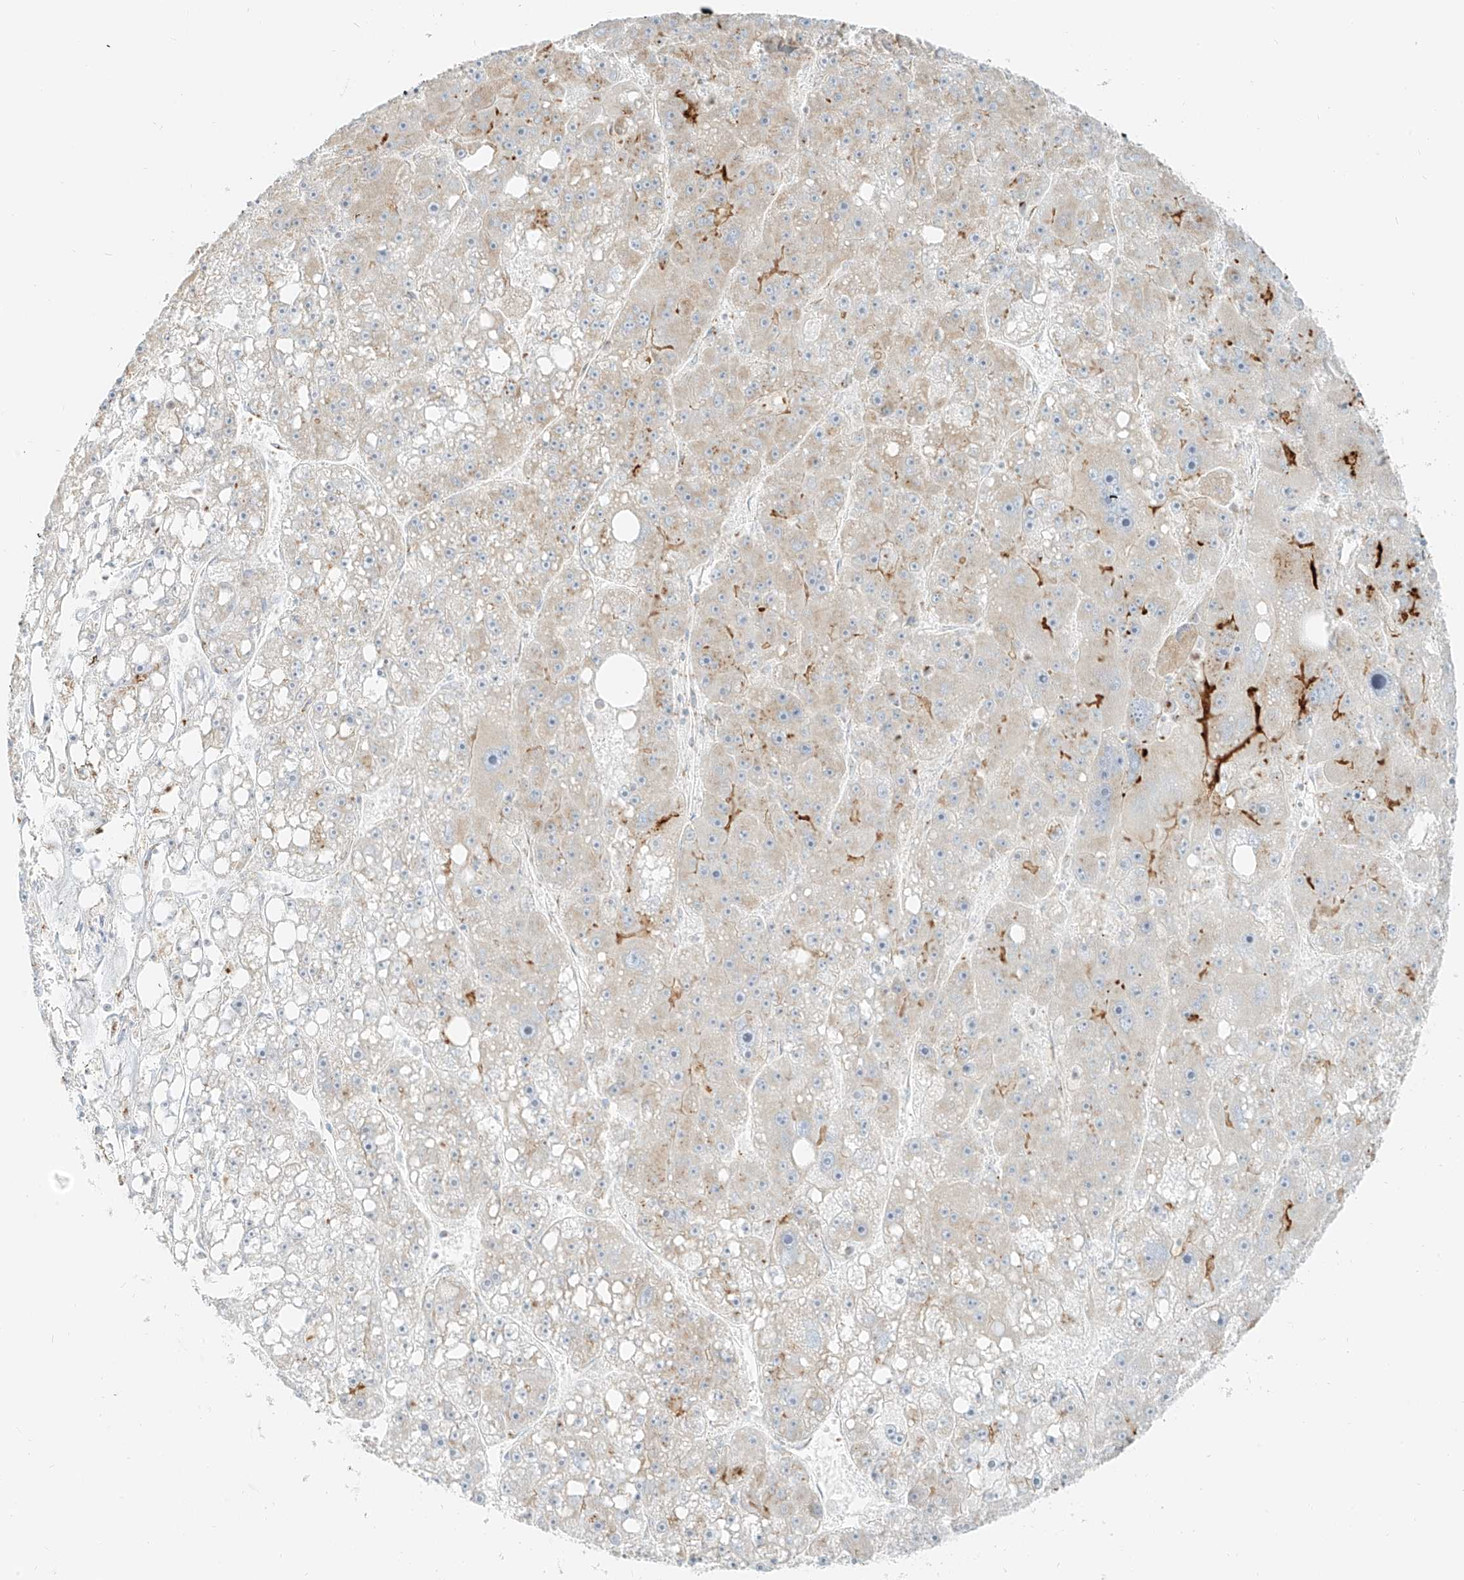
{"staining": {"intensity": "weak", "quantity": "<25%", "location": "cytoplasmic/membranous"}, "tissue": "liver cancer", "cell_type": "Tumor cells", "image_type": "cancer", "snomed": [{"axis": "morphology", "description": "Carcinoma, Hepatocellular, NOS"}, {"axis": "topography", "description": "Liver"}], "caption": "High magnification brightfield microscopy of liver hepatocellular carcinoma stained with DAB (brown) and counterstained with hematoxylin (blue): tumor cells show no significant positivity. The staining was performed using DAB to visualize the protein expression in brown, while the nuclei were stained in blue with hematoxylin (Magnification: 20x).", "gene": "TMEM87B", "patient": {"sex": "female", "age": 61}}